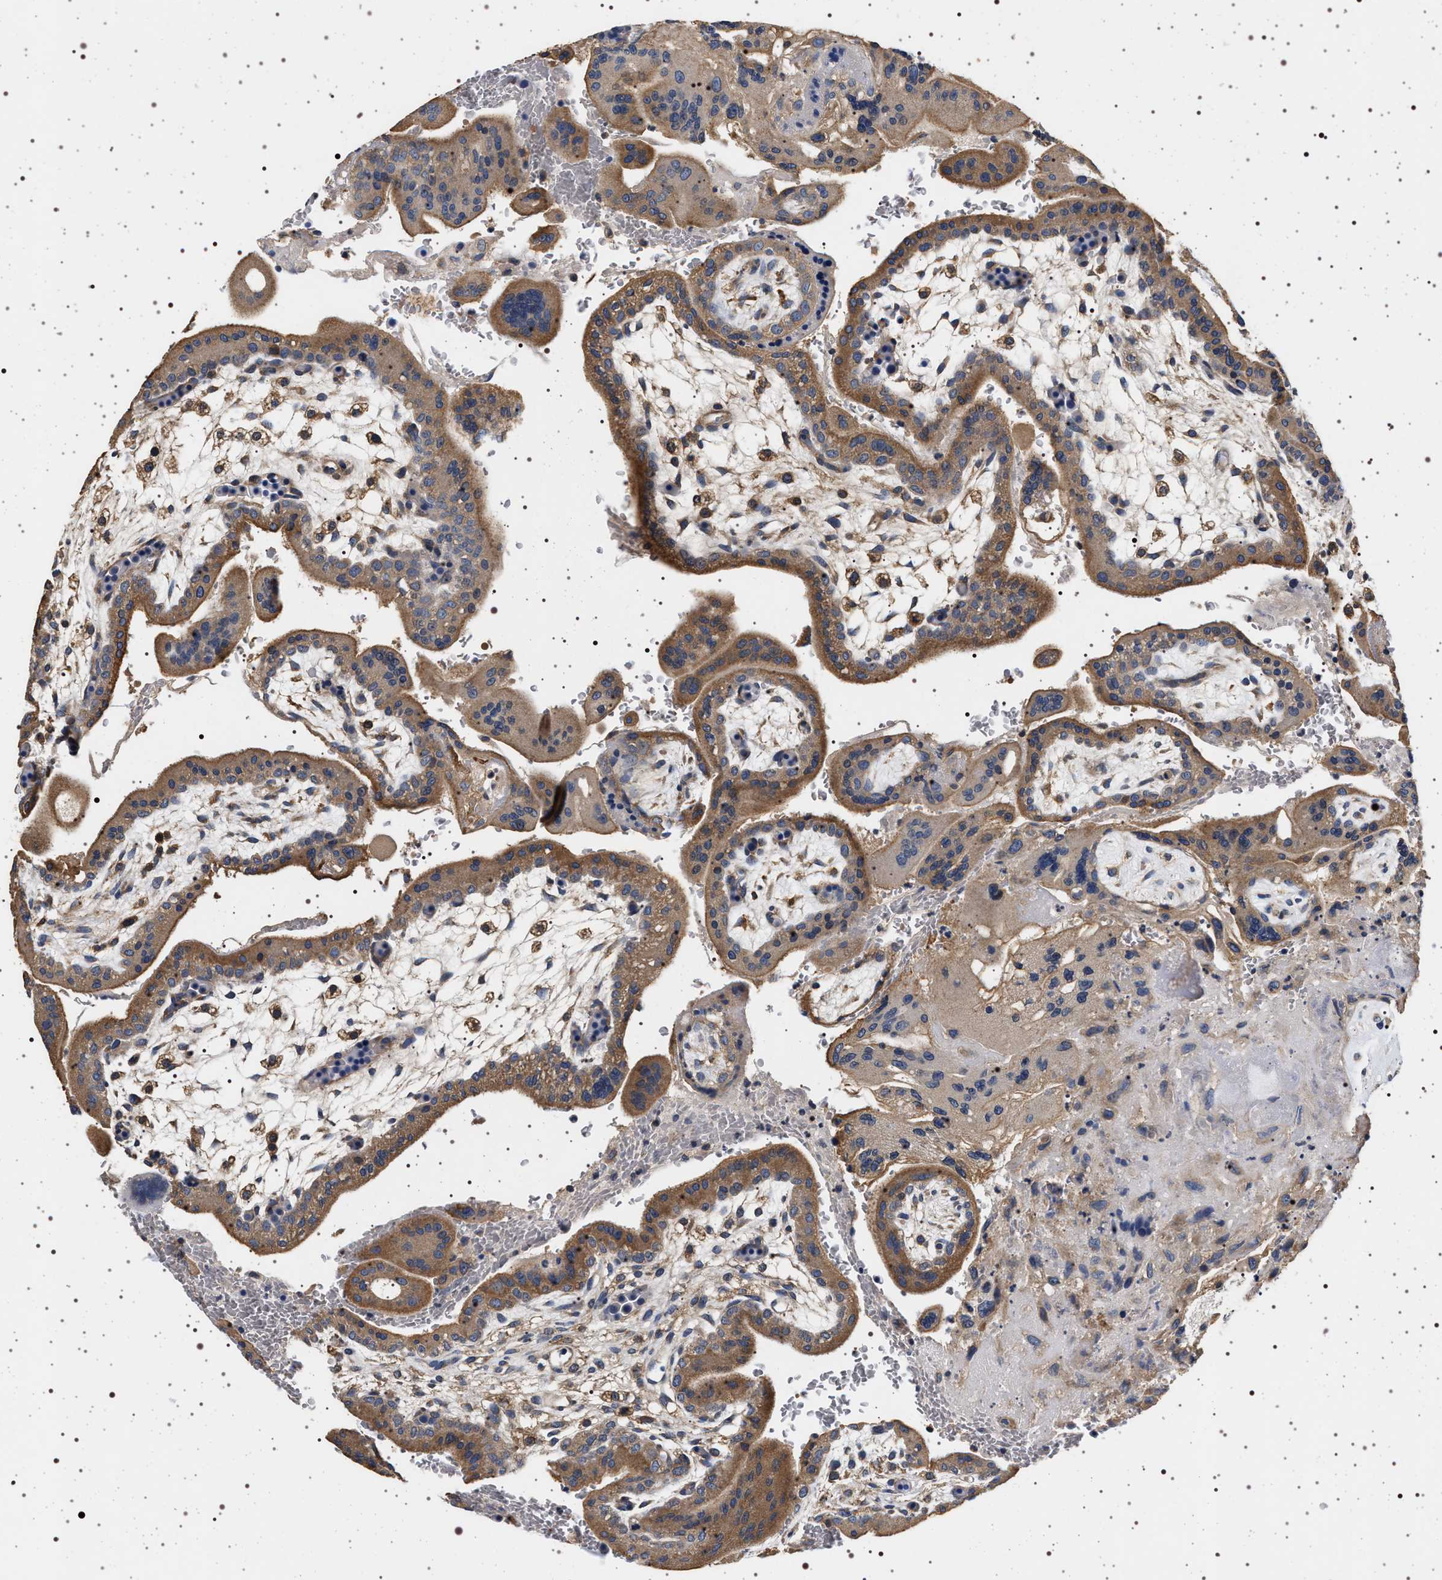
{"staining": {"intensity": "moderate", "quantity": ">75%", "location": "cytoplasmic/membranous"}, "tissue": "placenta", "cell_type": "Decidual cells", "image_type": "normal", "snomed": [{"axis": "morphology", "description": "Normal tissue, NOS"}, {"axis": "topography", "description": "Placenta"}], "caption": "This is a micrograph of immunohistochemistry (IHC) staining of benign placenta, which shows moderate staining in the cytoplasmic/membranous of decidual cells.", "gene": "DCBLD2", "patient": {"sex": "female", "age": 35}}